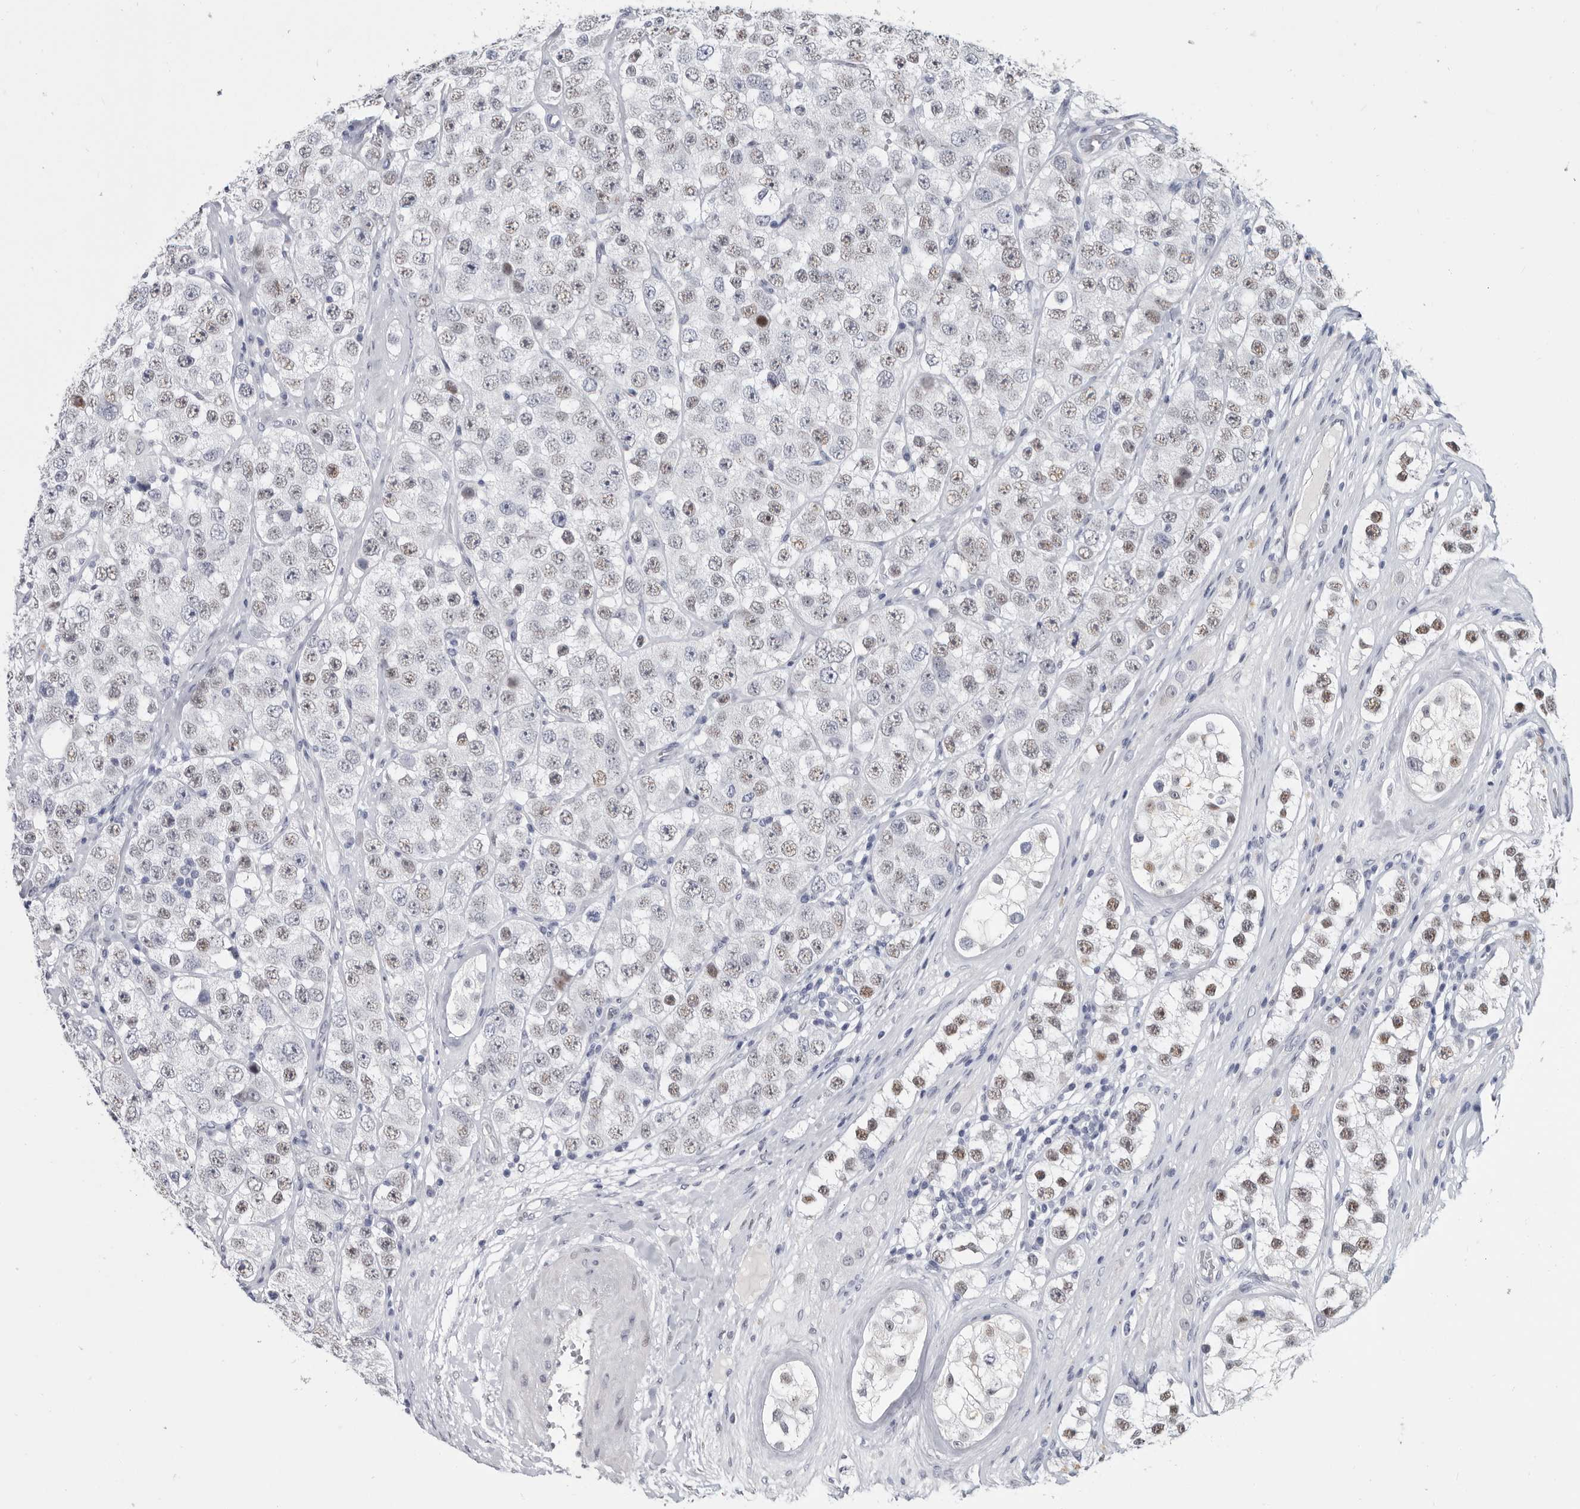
{"staining": {"intensity": "weak", "quantity": "25%-75%", "location": "nuclear"}, "tissue": "testis cancer", "cell_type": "Tumor cells", "image_type": "cancer", "snomed": [{"axis": "morphology", "description": "Seminoma, NOS"}, {"axis": "topography", "description": "Testis"}], "caption": "A brown stain shows weak nuclear expression of a protein in testis seminoma tumor cells.", "gene": "WRAP73", "patient": {"sex": "male", "age": 28}}